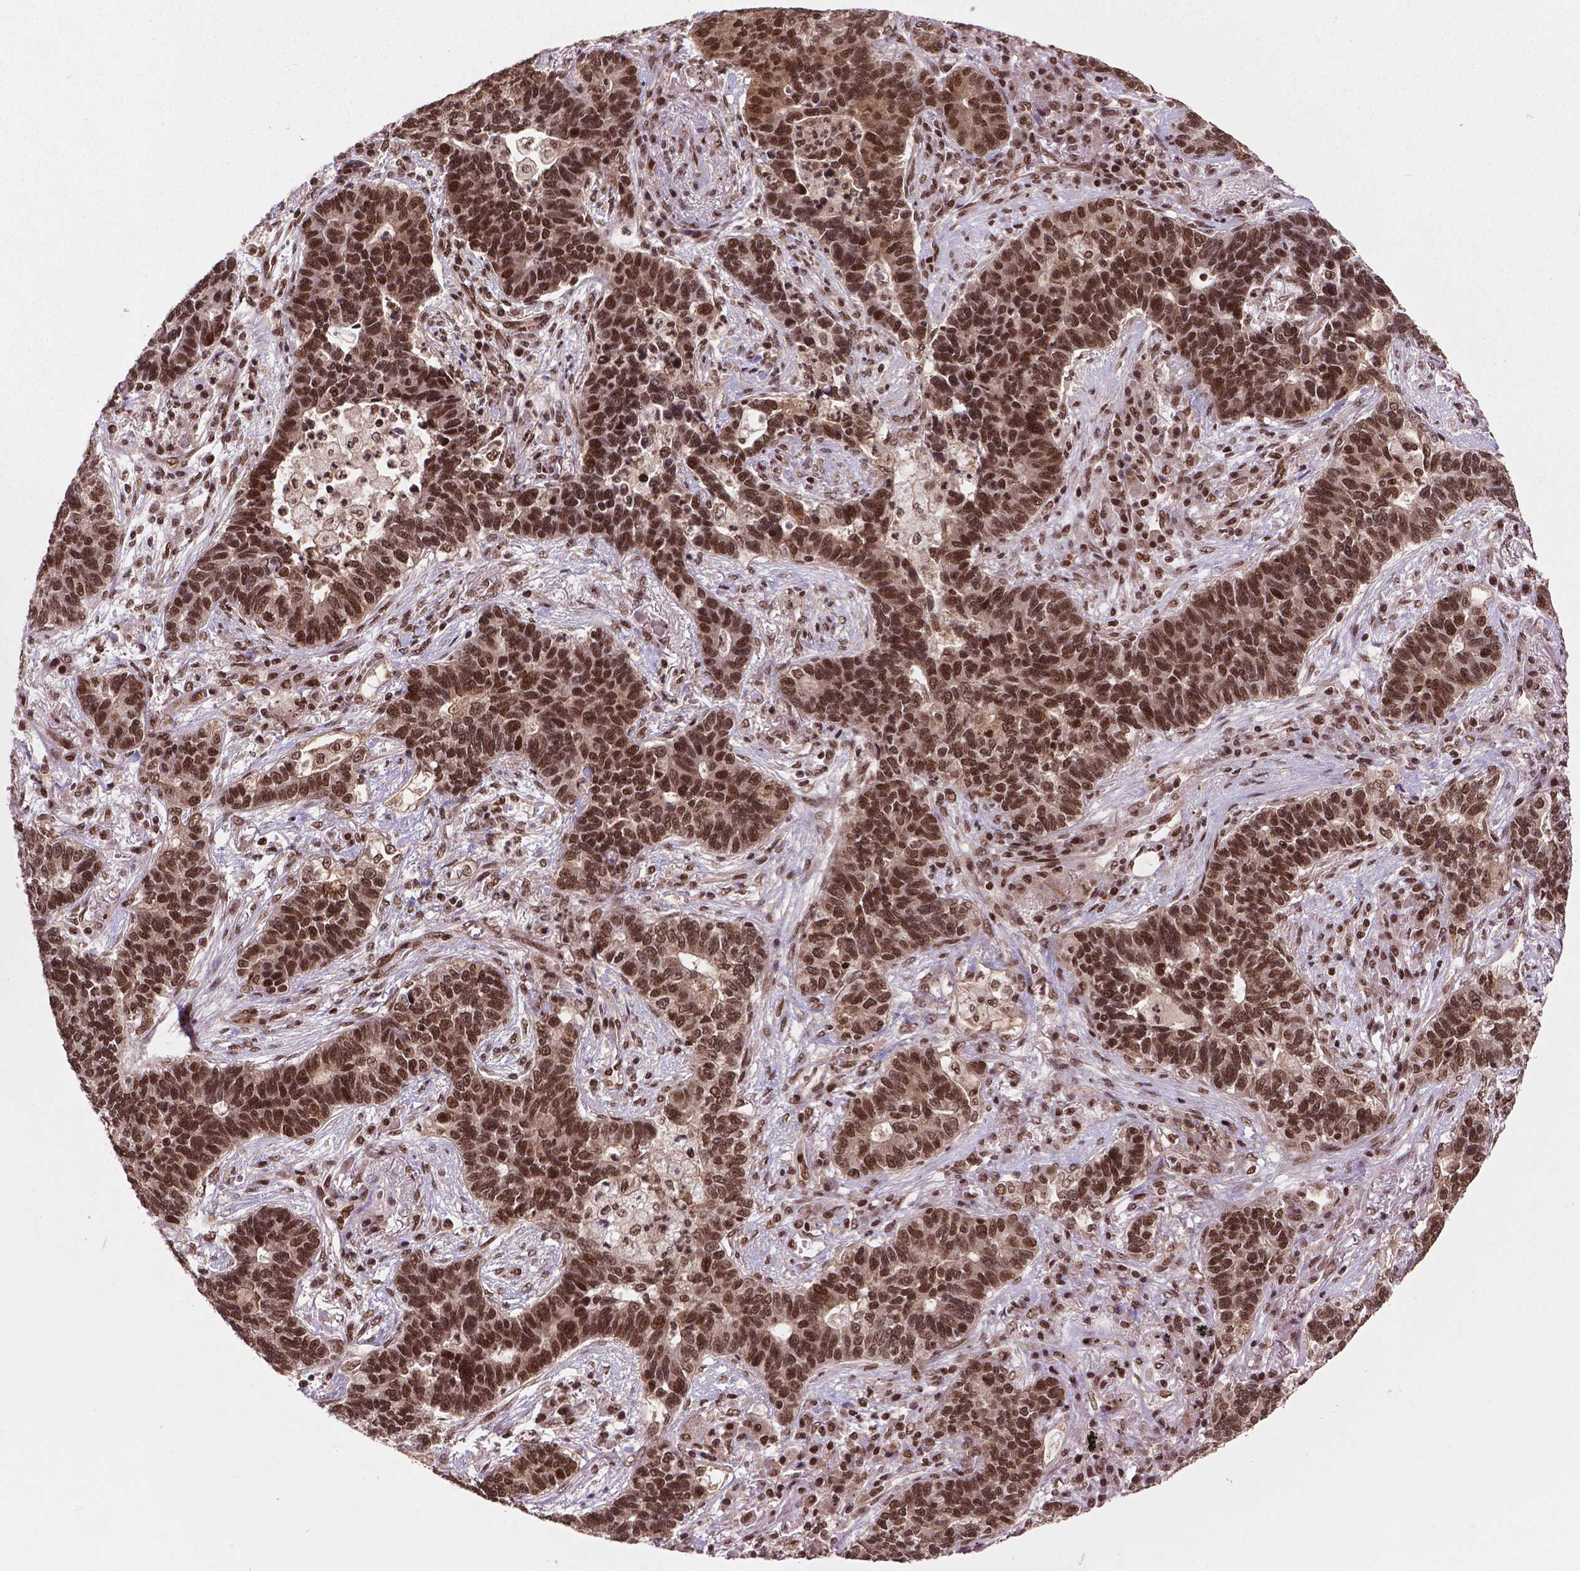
{"staining": {"intensity": "strong", "quantity": ">75%", "location": "nuclear"}, "tissue": "lung cancer", "cell_type": "Tumor cells", "image_type": "cancer", "snomed": [{"axis": "morphology", "description": "Adenocarcinoma, NOS"}, {"axis": "topography", "description": "Lung"}], "caption": "This photomicrograph reveals lung cancer (adenocarcinoma) stained with immunohistochemistry (IHC) to label a protein in brown. The nuclear of tumor cells show strong positivity for the protein. Nuclei are counter-stained blue.", "gene": "SIRT6", "patient": {"sex": "female", "age": 57}}